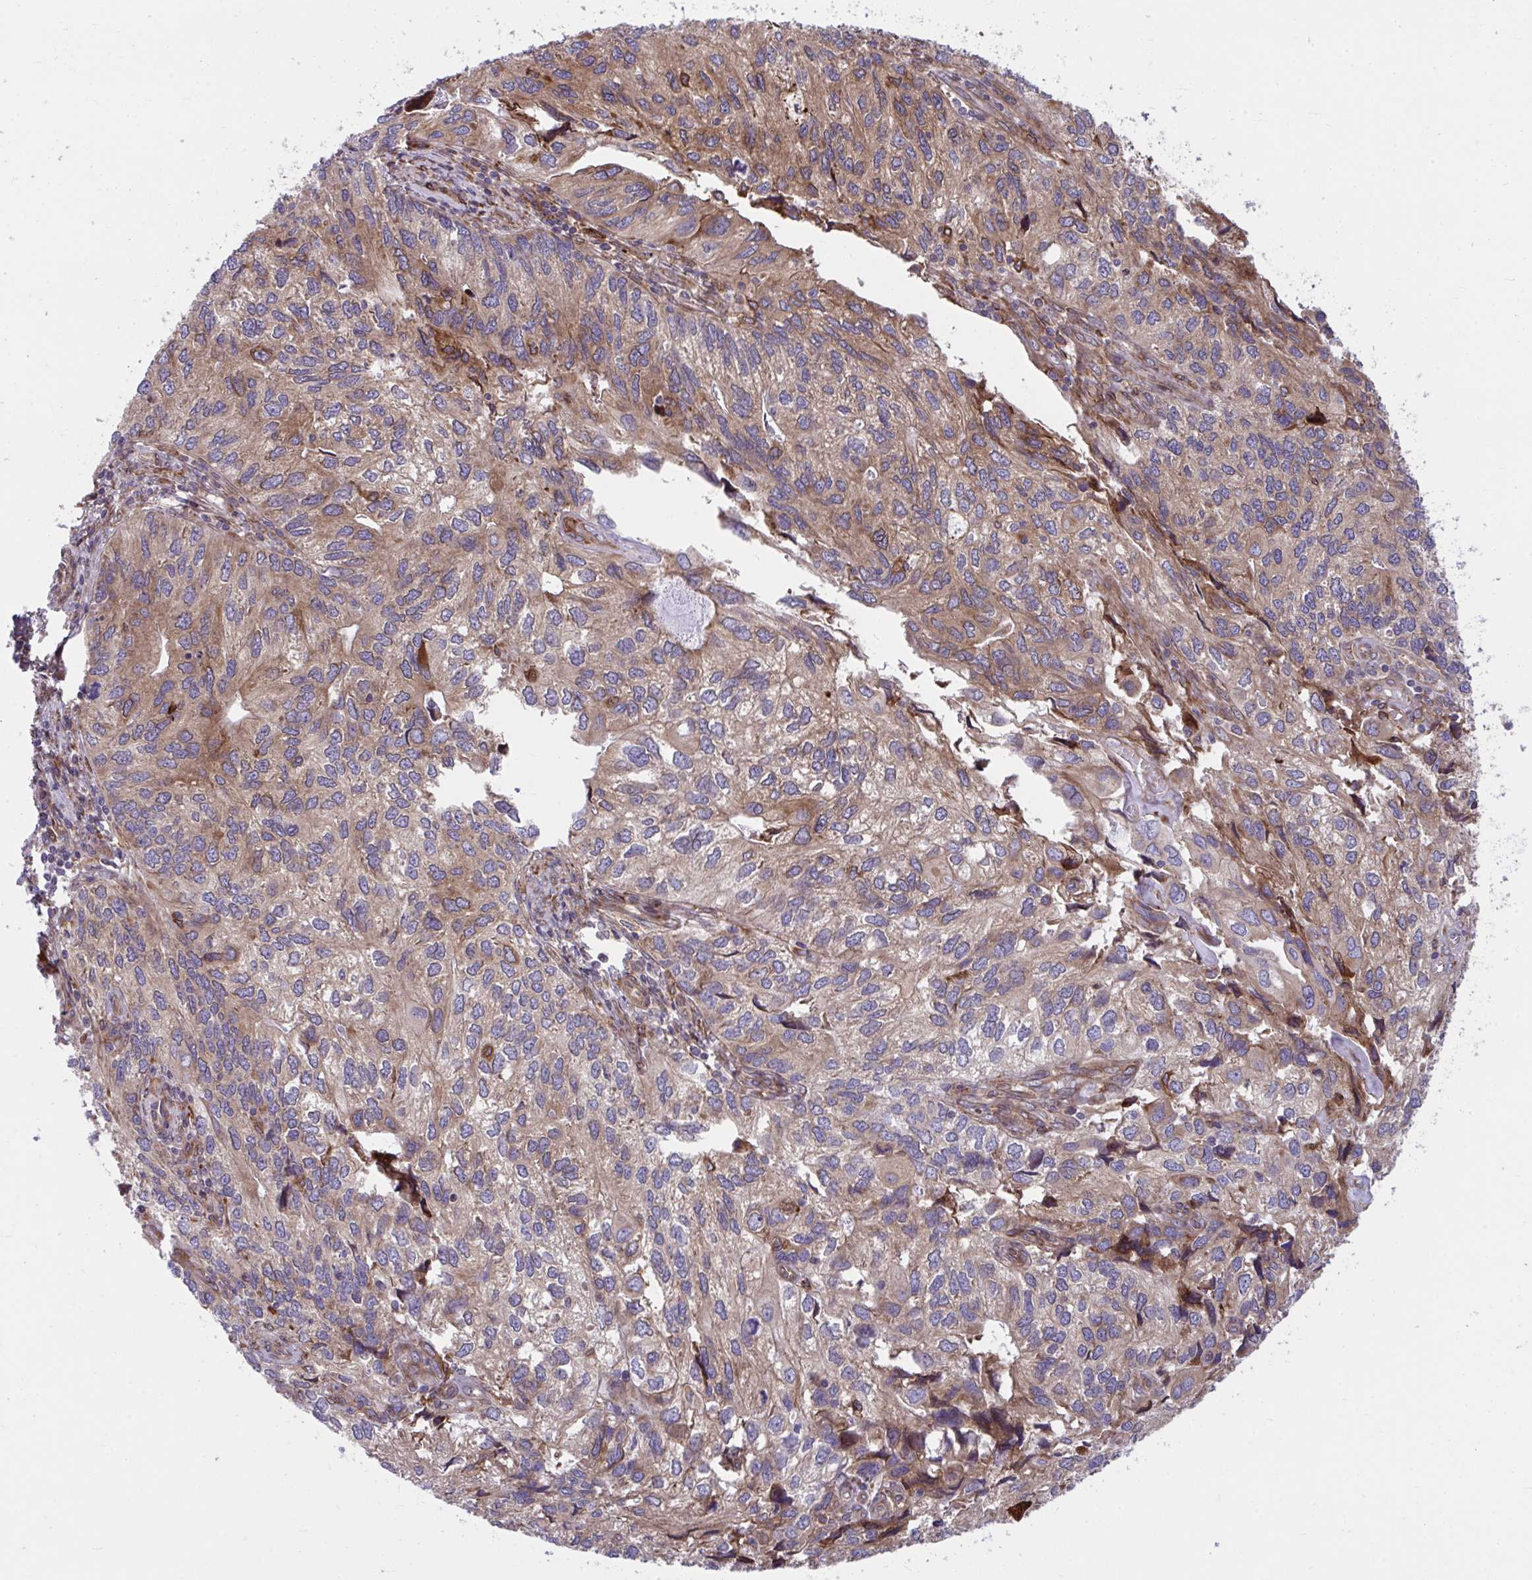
{"staining": {"intensity": "moderate", "quantity": "25%-75%", "location": "cytoplasmic/membranous"}, "tissue": "endometrial cancer", "cell_type": "Tumor cells", "image_type": "cancer", "snomed": [{"axis": "morphology", "description": "Carcinoma, NOS"}, {"axis": "topography", "description": "Uterus"}], "caption": "Immunohistochemical staining of human carcinoma (endometrial) exhibits moderate cytoplasmic/membranous protein staining in approximately 25%-75% of tumor cells.", "gene": "STIM2", "patient": {"sex": "female", "age": 76}}